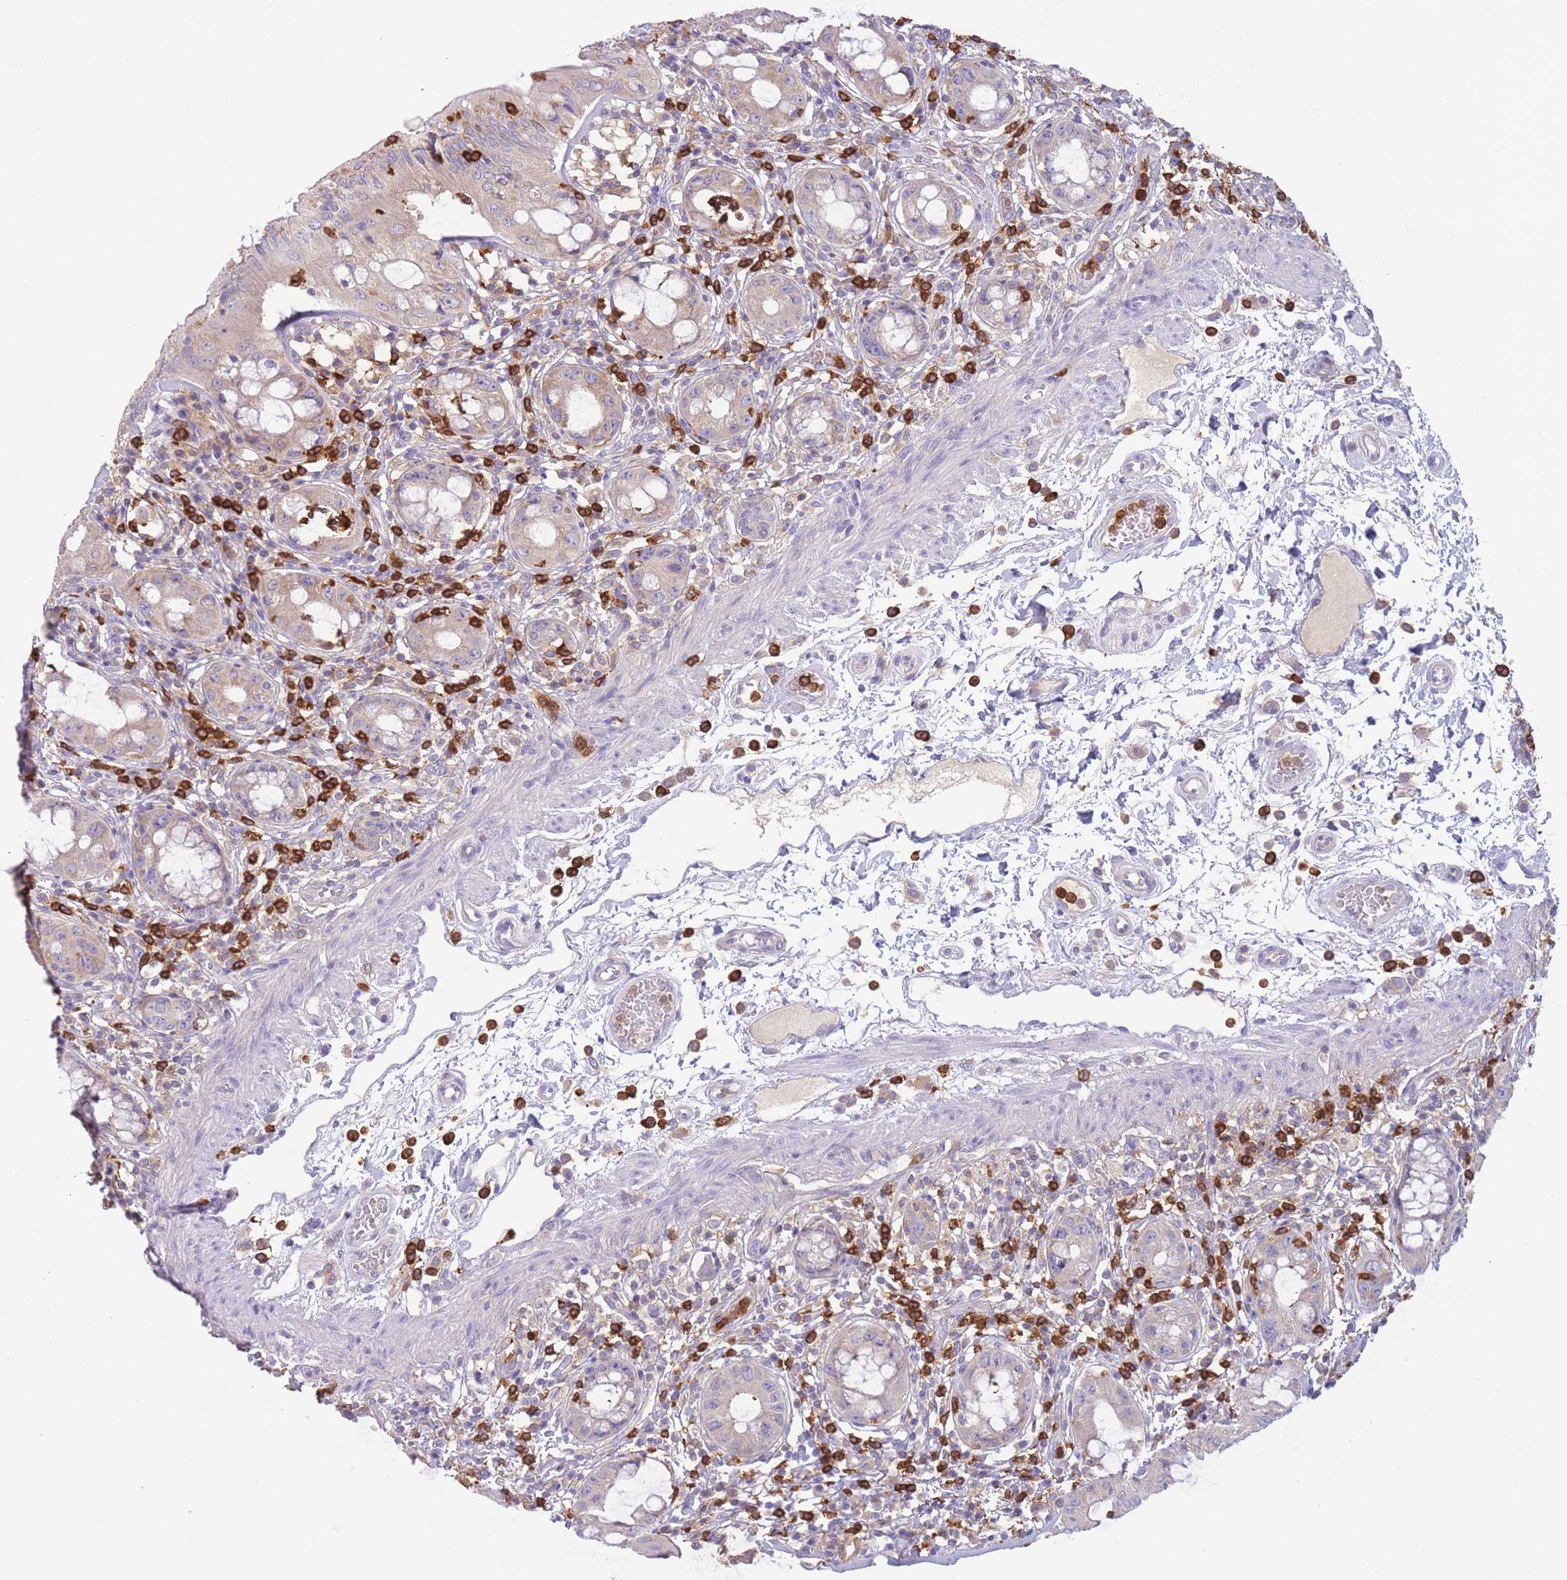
{"staining": {"intensity": "weak", "quantity": "25%-75%", "location": "cytoplasmic/membranous"}, "tissue": "rectum", "cell_type": "Glandular cells", "image_type": "normal", "snomed": [{"axis": "morphology", "description": "Normal tissue, NOS"}, {"axis": "topography", "description": "Rectum"}], "caption": "An immunohistochemistry (IHC) photomicrograph of normal tissue is shown. Protein staining in brown shows weak cytoplasmic/membranous positivity in rectum within glandular cells.", "gene": "ST3GAL4", "patient": {"sex": "female", "age": 57}}